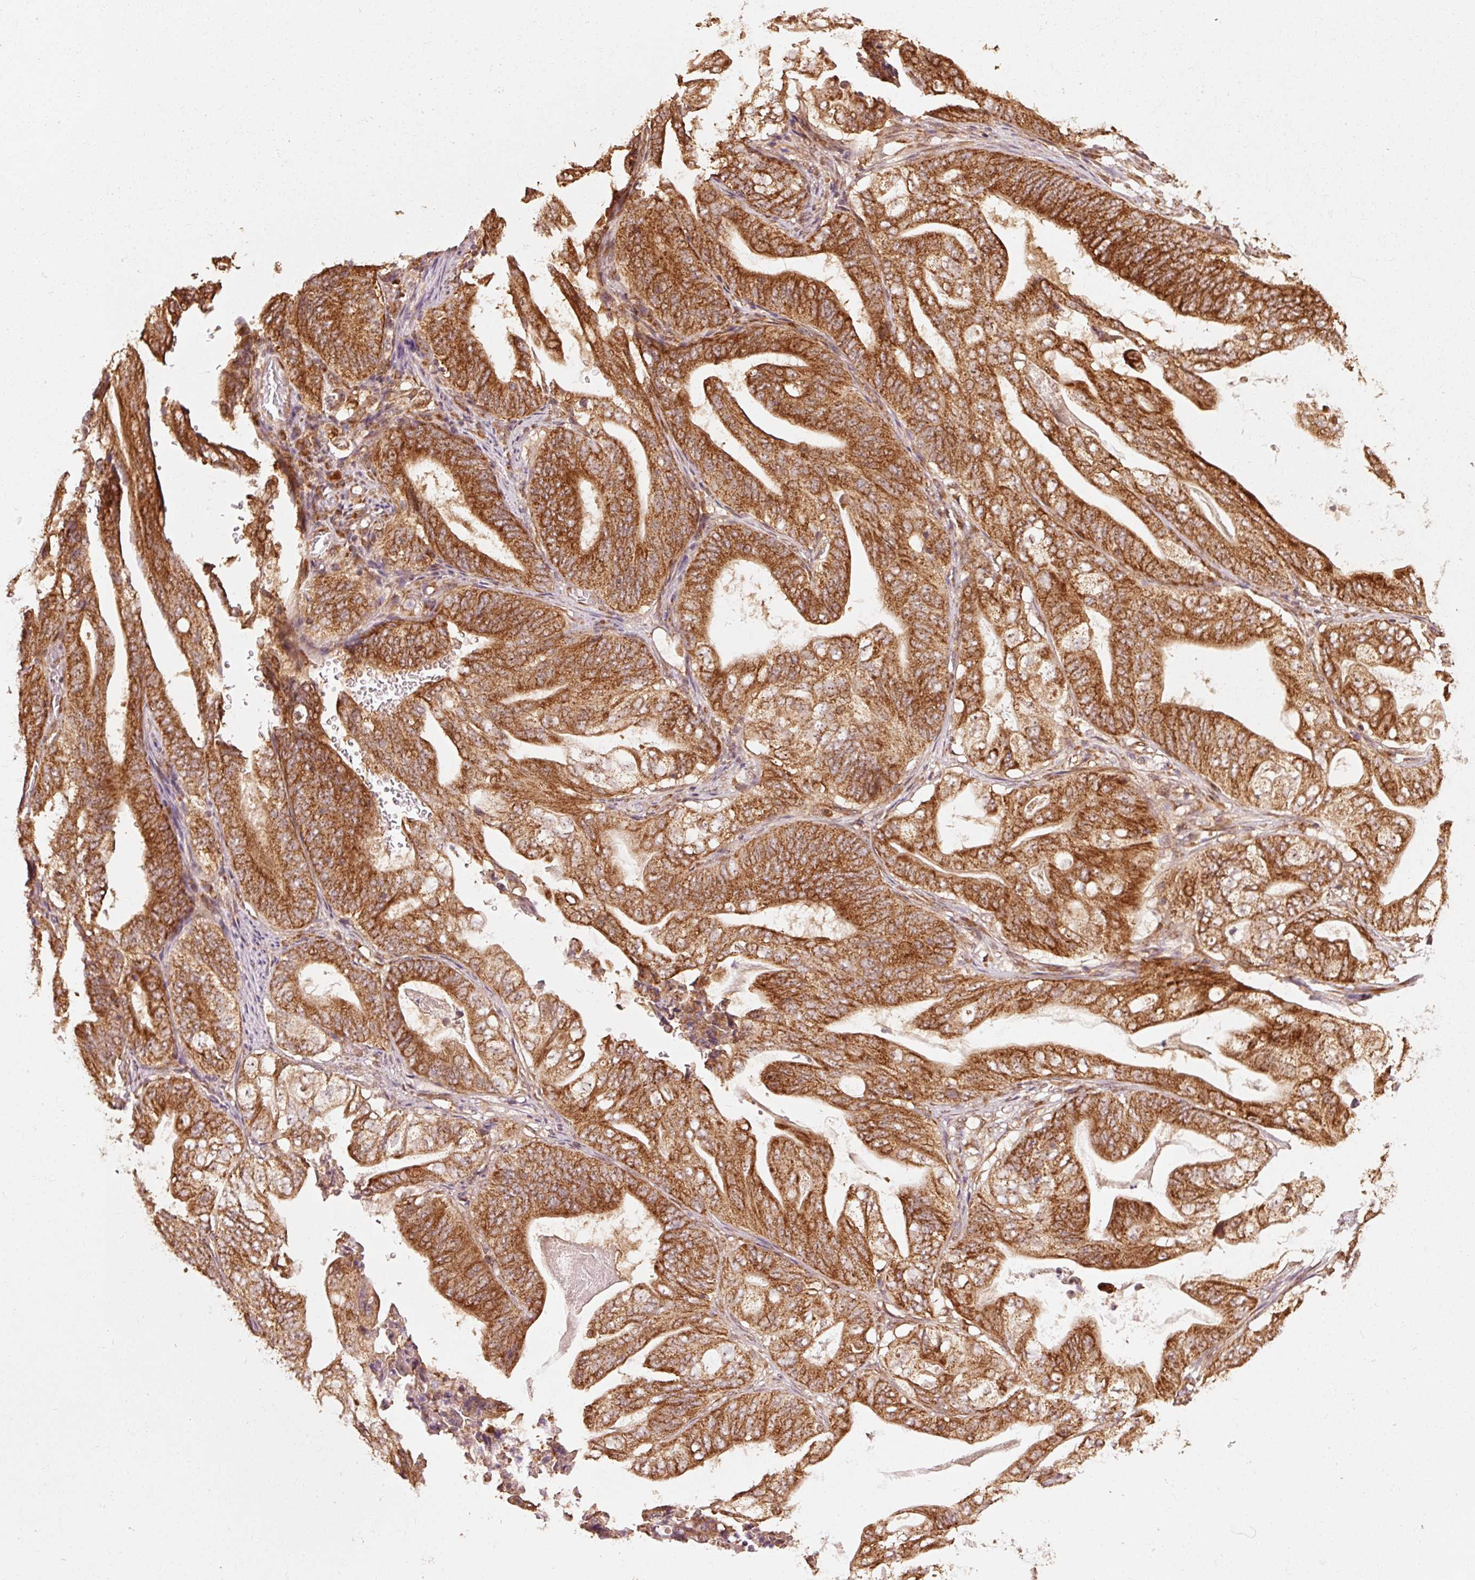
{"staining": {"intensity": "strong", "quantity": ">75%", "location": "cytoplasmic/membranous"}, "tissue": "stomach cancer", "cell_type": "Tumor cells", "image_type": "cancer", "snomed": [{"axis": "morphology", "description": "Adenocarcinoma, NOS"}, {"axis": "topography", "description": "Stomach"}], "caption": "Immunohistochemical staining of human stomach cancer shows high levels of strong cytoplasmic/membranous protein positivity in about >75% of tumor cells. (Stains: DAB (3,3'-diaminobenzidine) in brown, nuclei in blue, Microscopy: brightfield microscopy at high magnification).", "gene": "MRPL16", "patient": {"sex": "female", "age": 73}}